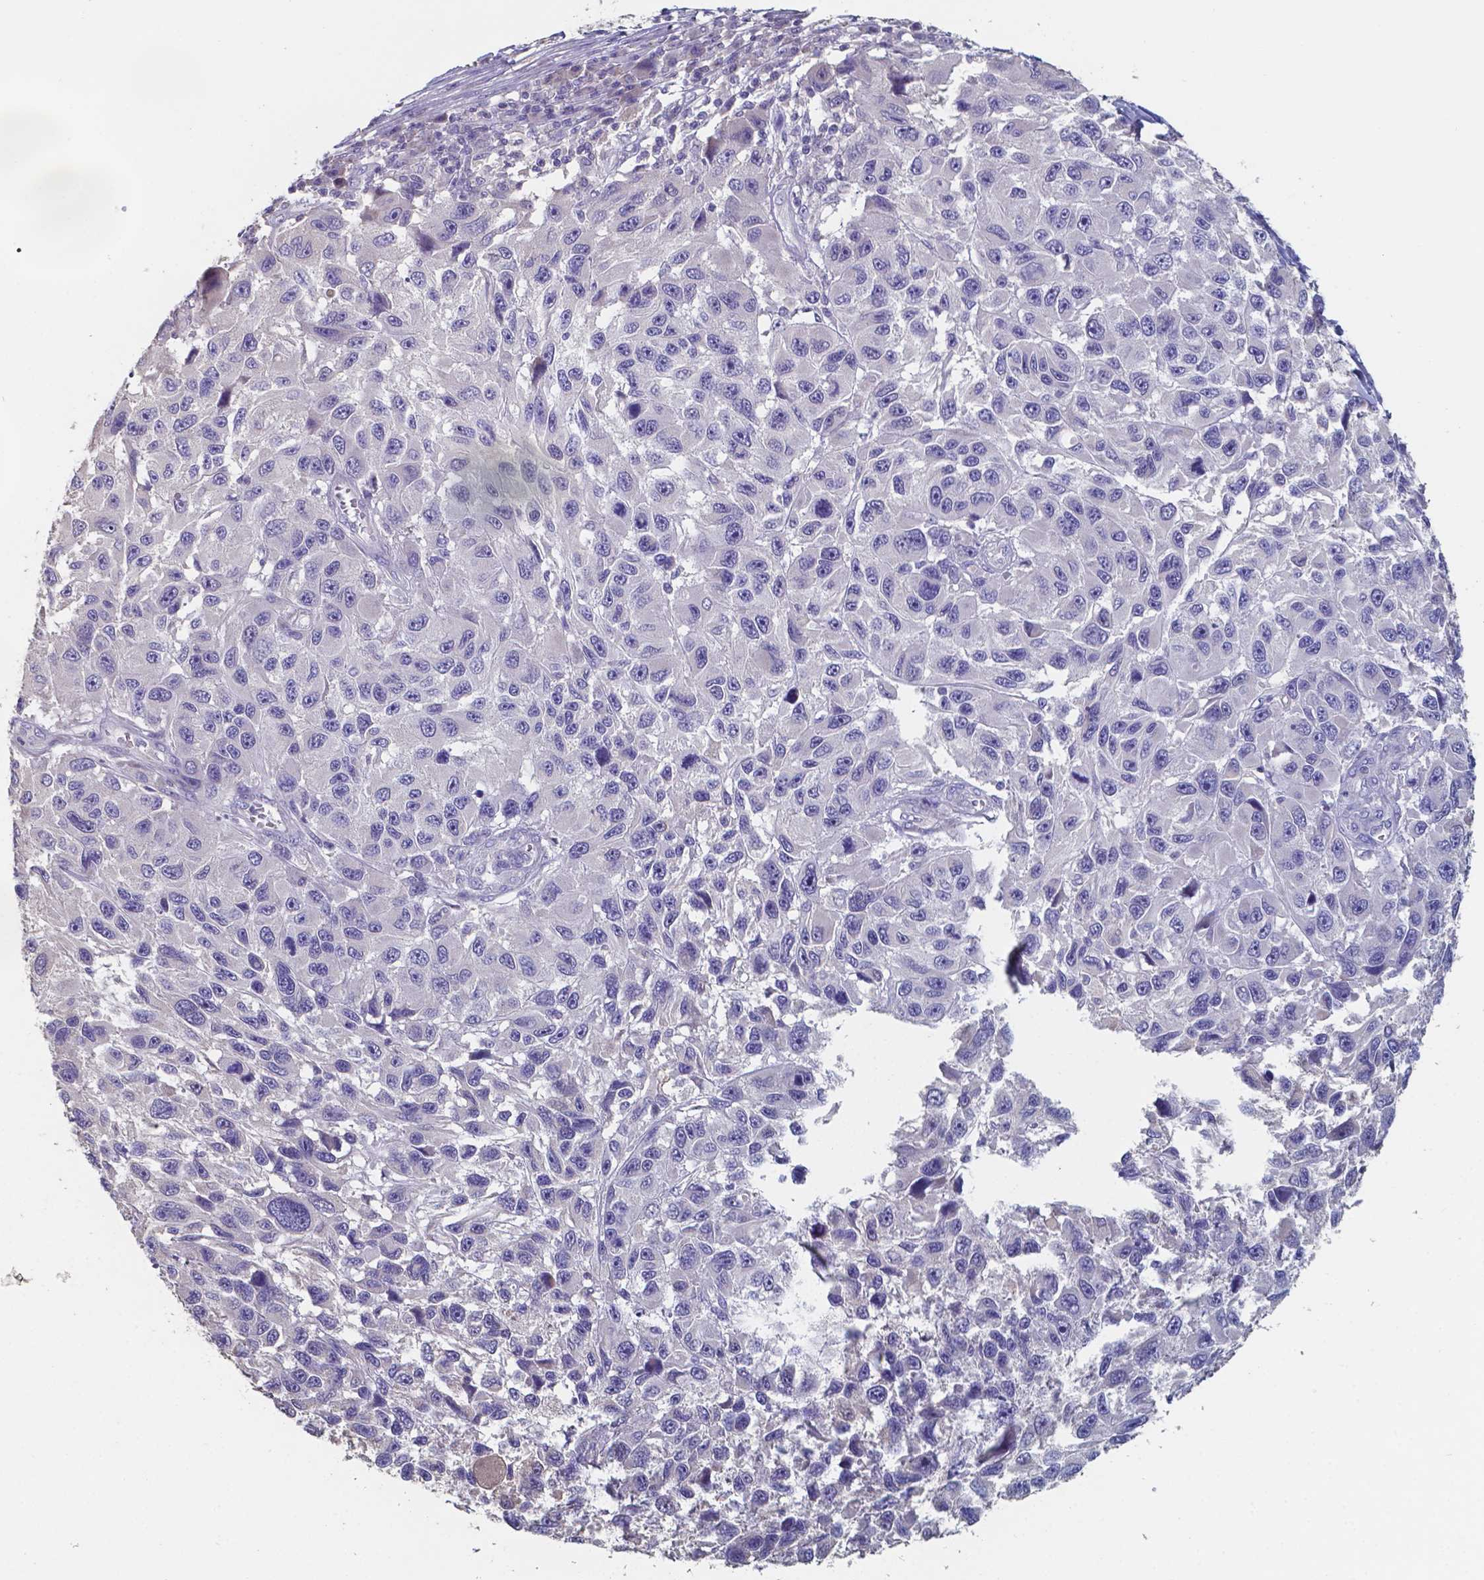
{"staining": {"intensity": "negative", "quantity": "none", "location": "none"}, "tissue": "melanoma", "cell_type": "Tumor cells", "image_type": "cancer", "snomed": [{"axis": "morphology", "description": "Malignant melanoma, NOS"}, {"axis": "topography", "description": "Skin"}], "caption": "This micrograph is of malignant melanoma stained with immunohistochemistry (IHC) to label a protein in brown with the nuclei are counter-stained blue. There is no positivity in tumor cells. (Brightfield microscopy of DAB immunohistochemistry (IHC) at high magnification).", "gene": "FOXJ1", "patient": {"sex": "male", "age": 53}}